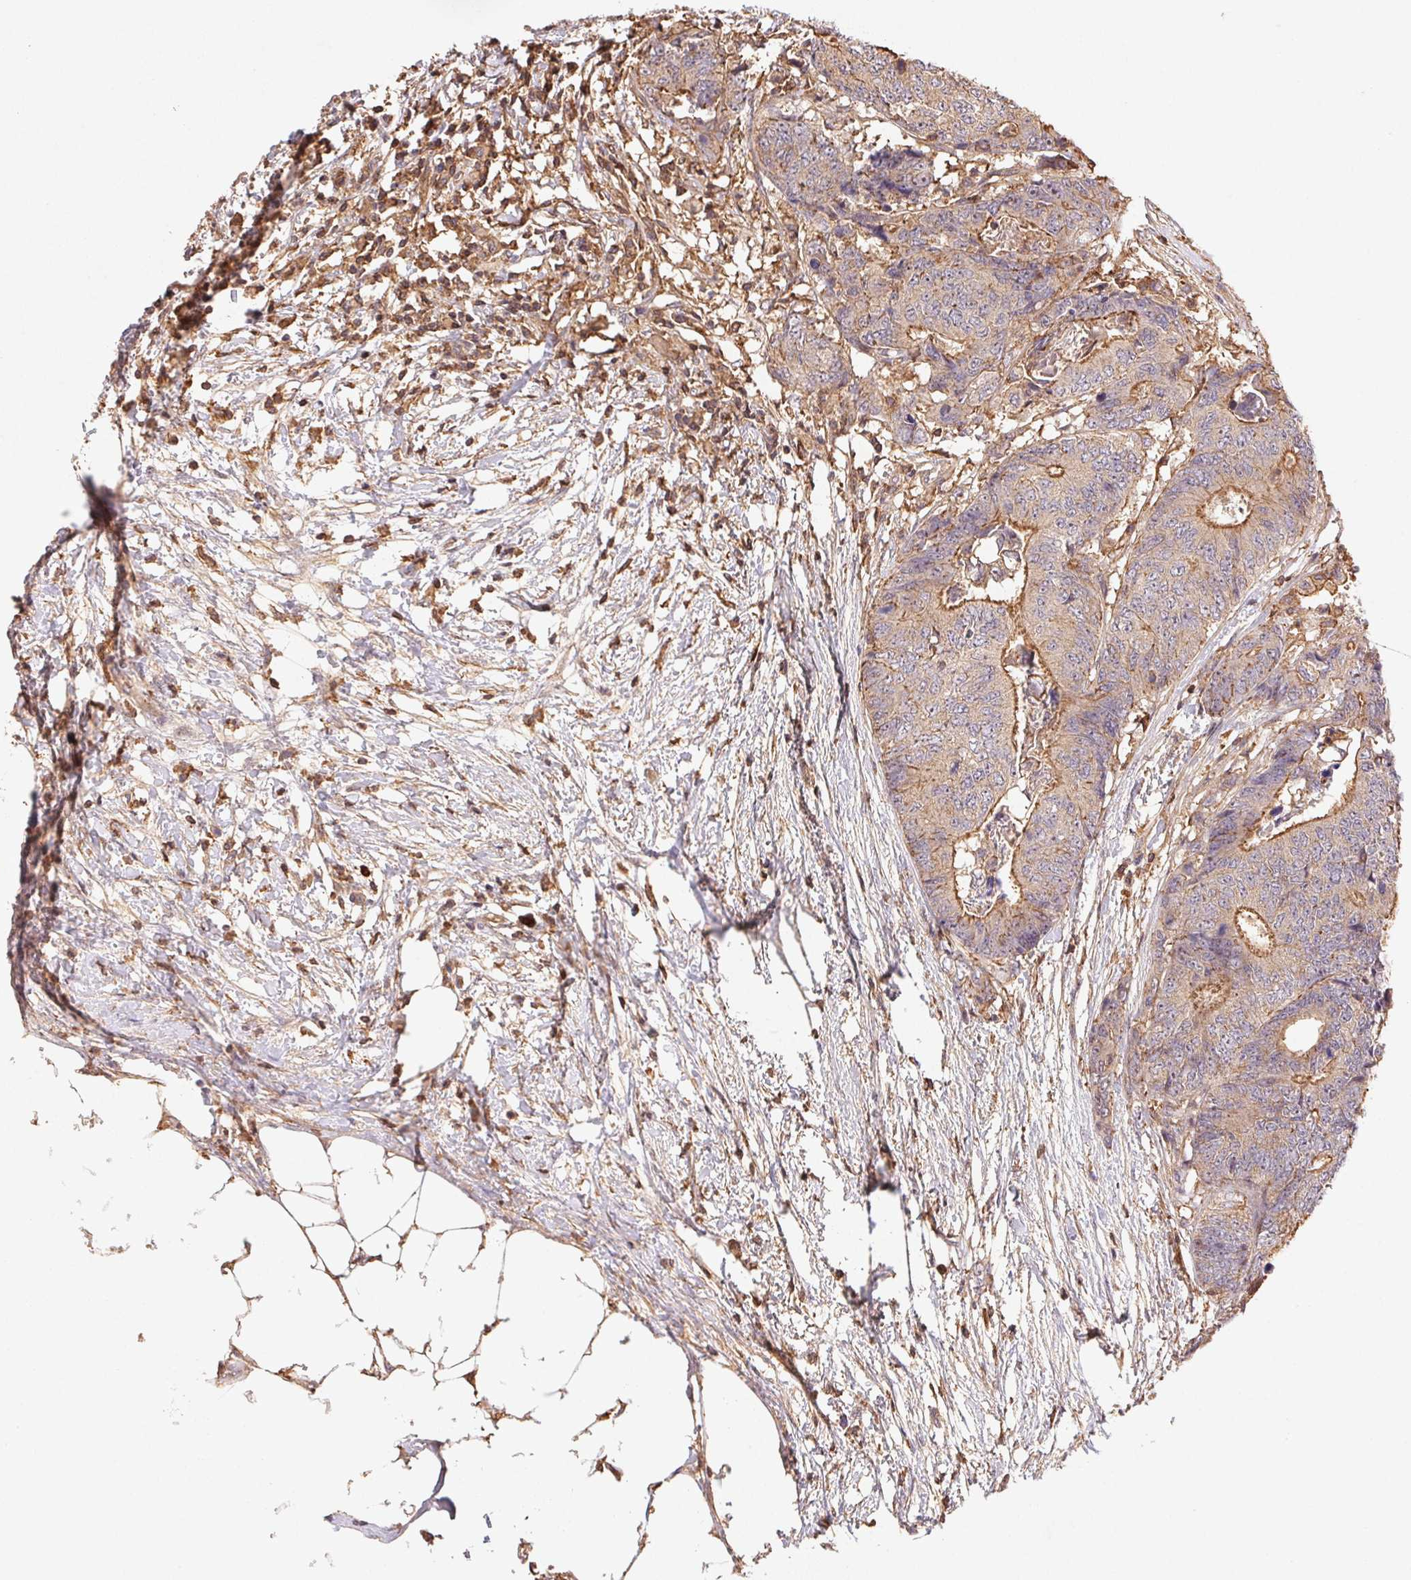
{"staining": {"intensity": "moderate", "quantity": "25%-75%", "location": "cytoplasmic/membranous"}, "tissue": "colorectal cancer", "cell_type": "Tumor cells", "image_type": "cancer", "snomed": [{"axis": "morphology", "description": "Adenocarcinoma, NOS"}, {"axis": "topography", "description": "Colon"}], "caption": "The image exhibits staining of colorectal cancer (adenocarcinoma), revealing moderate cytoplasmic/membranous protein expression (brown color) within tumor cells.", "gene": "ATG10", "patient": {"sex": "female", "age": 48}}